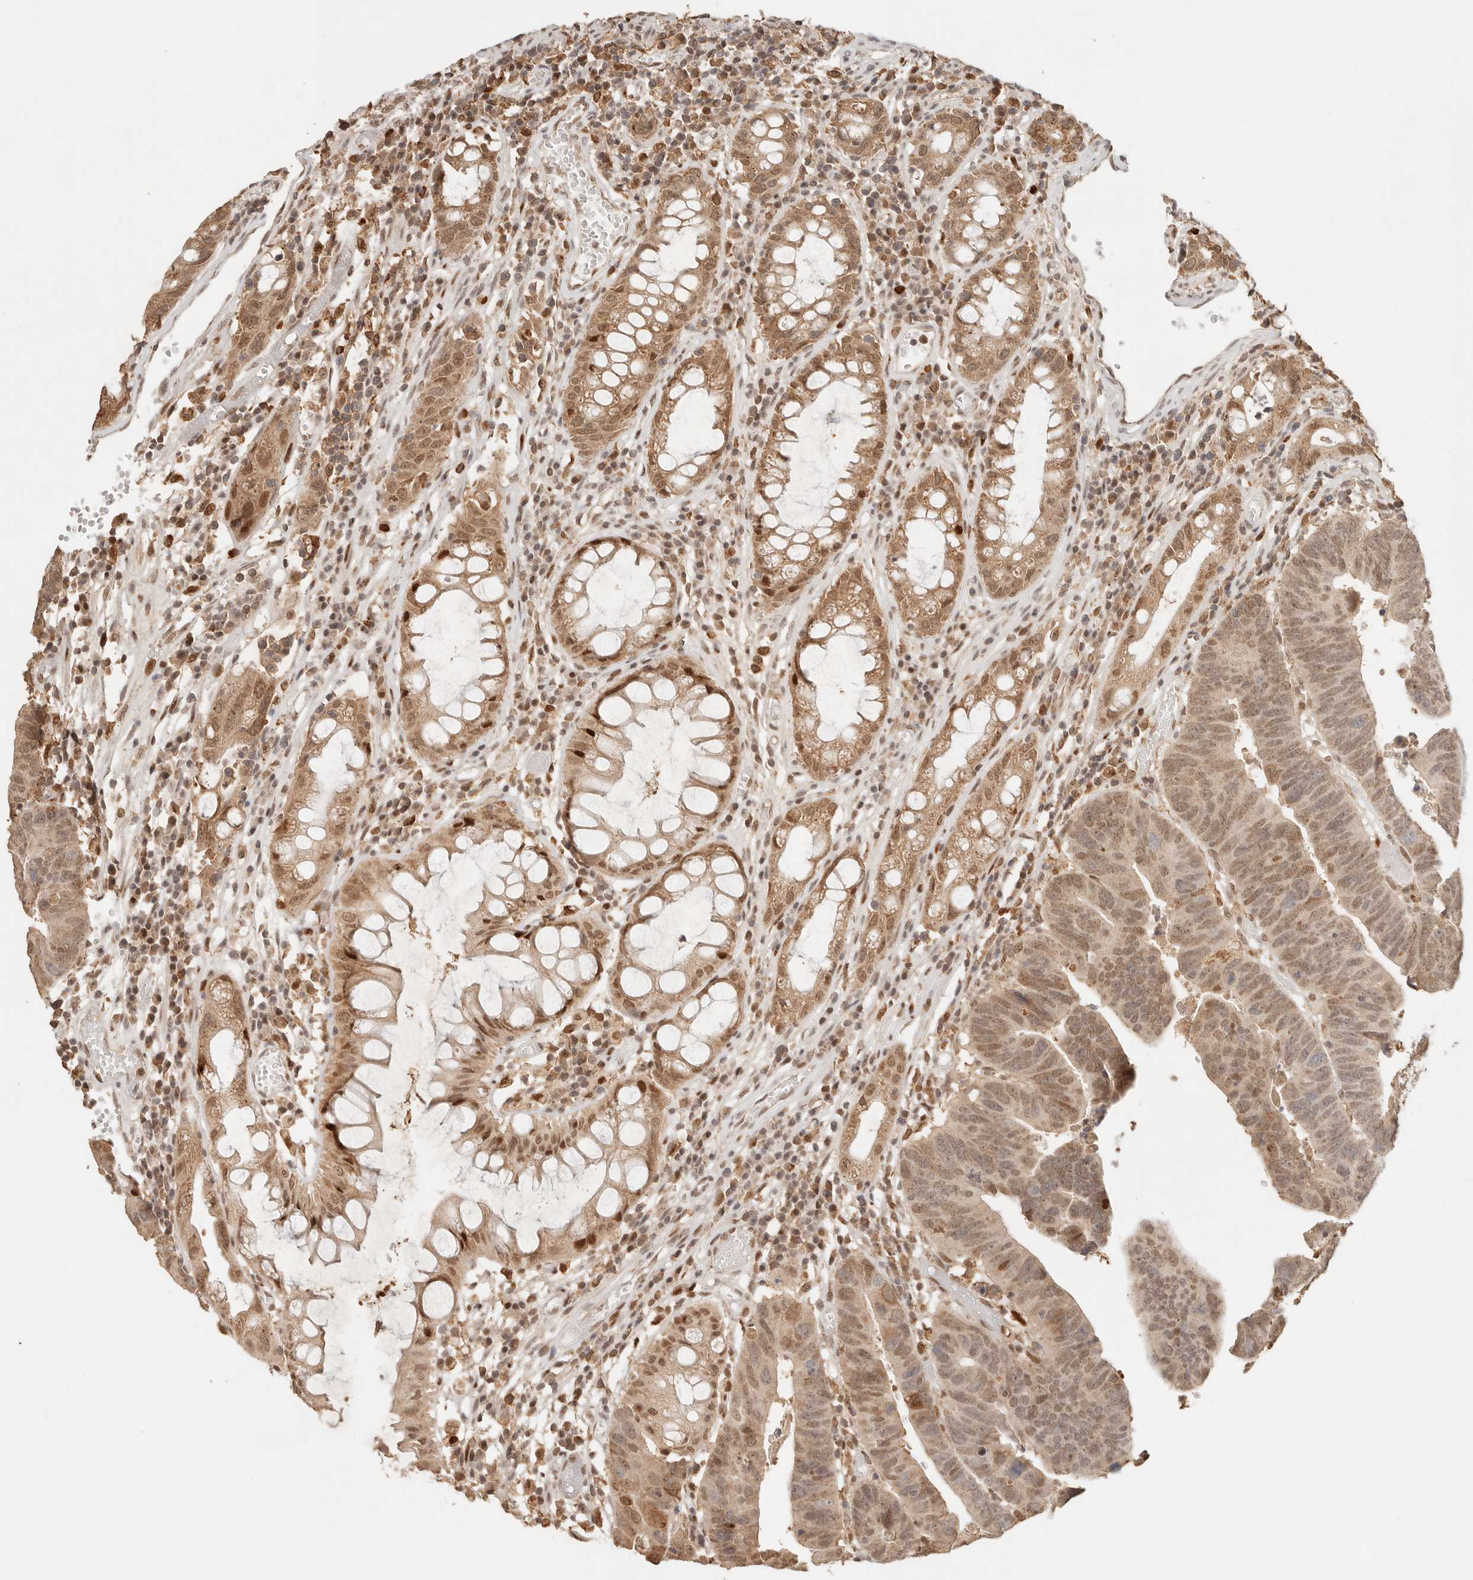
{"staining": {"intensity": "moderate", "quantity": ">75%", "location": "cytoplasmic/membranous,nuclear"}, "tissue": "colorectal cancer", "cell_type": "Tumor cells", "image_type": "cancer", "snomed": [{"axis": "morphology", "description": "Adenocarcinoma, NOS"}, {"axis": "topography", "description": "Rectum"}], "caption": "The immunohistochemical stain highlights moderate cytoplasmic/membranous and nuclear positivity in tumor cells of colorectal cancer (adenocarcinoma) tissue.", "gene": "NPAS2", "patient": {"sex": "female", "age": 65}}